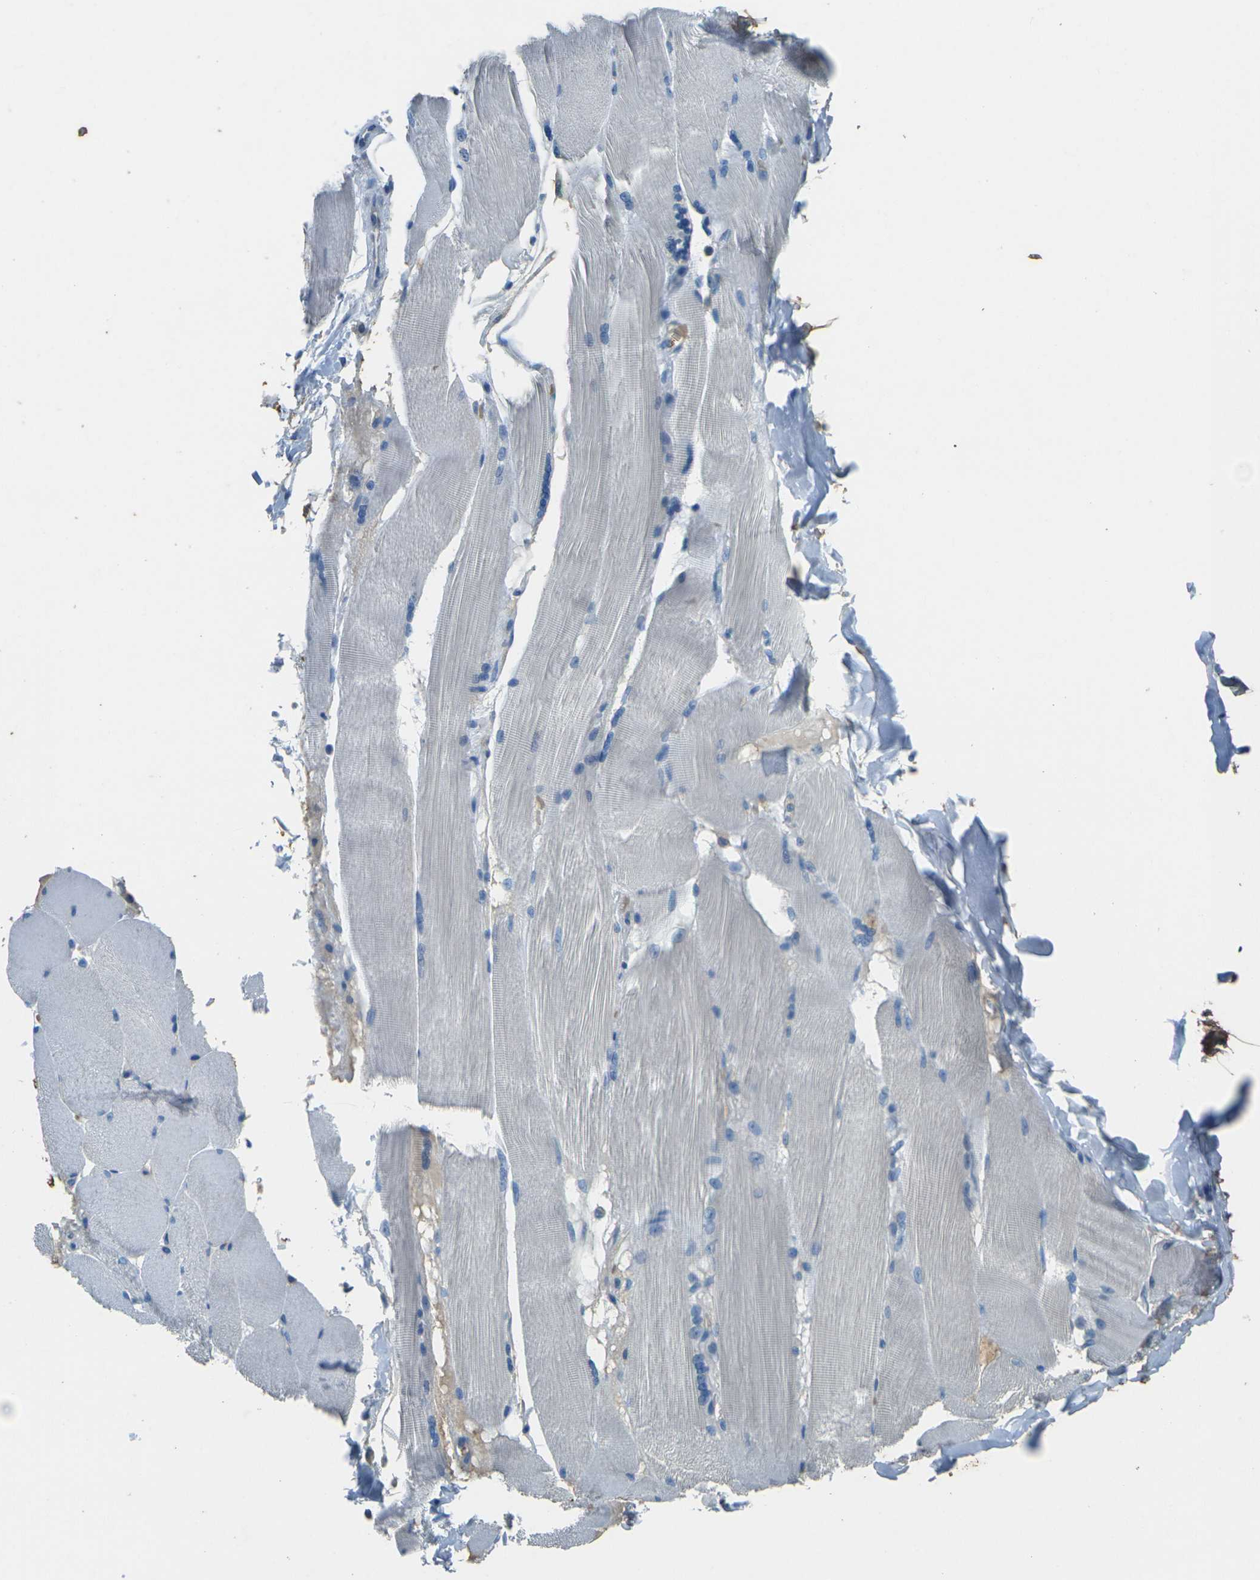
{"staining": {"intensity": "negative", "quantity": "none", "location": "none"}, "tissue": "skeletal muscle", "cell_type": "Myocytes", "image_type": "normal", "snomed": [{"axis": "morphology", "description": "Normal tissue, NOS"}, {"axis": "topography", "description": "Skin"}, {"axis": "topography", "description": "Skeletal muscle"}], "caption": "Immunohistochemistry (IHC) photomicrograph of normal skeletal muscle stained for a protein (brown), which shows no expression in myocytes.", "gene": "HBB", "patient": {"sex": "male", "age": 83}}